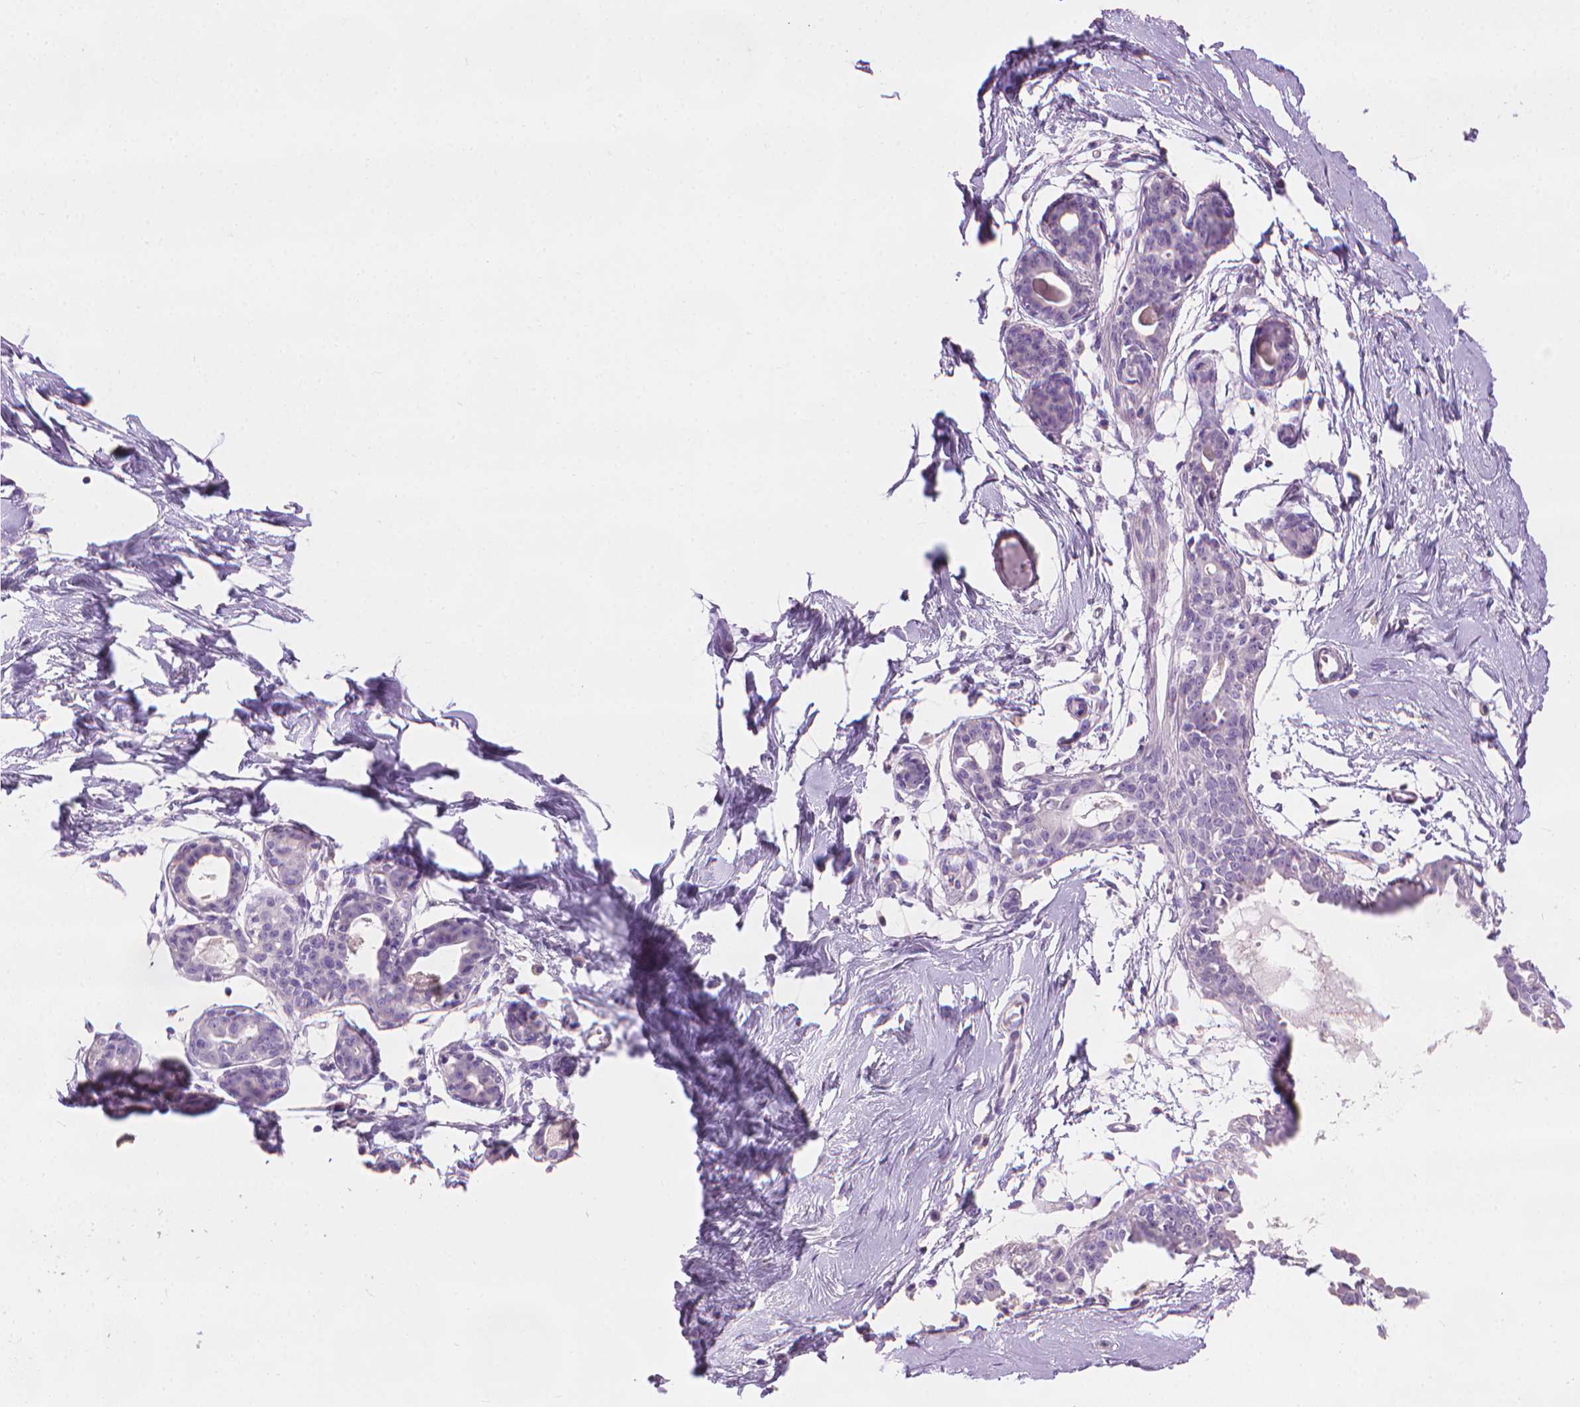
{"staining": {"intensity": "negative", "quantity": "none", "location": "none"}, "tissue": "breast", "cell_type": "Adipocytes", "image_type": "normal", "snomed": [{"axis": "morphology", "description": "Normal tissue, NOS"}, {"axis": "topography", "description": "Breast"}], "caption": "This is an immunohistochemistry image of normal human breast. There is no positivity in adipocytes.", "gene": "MLANA", "patient": {"sex": "female", "age": 45}}